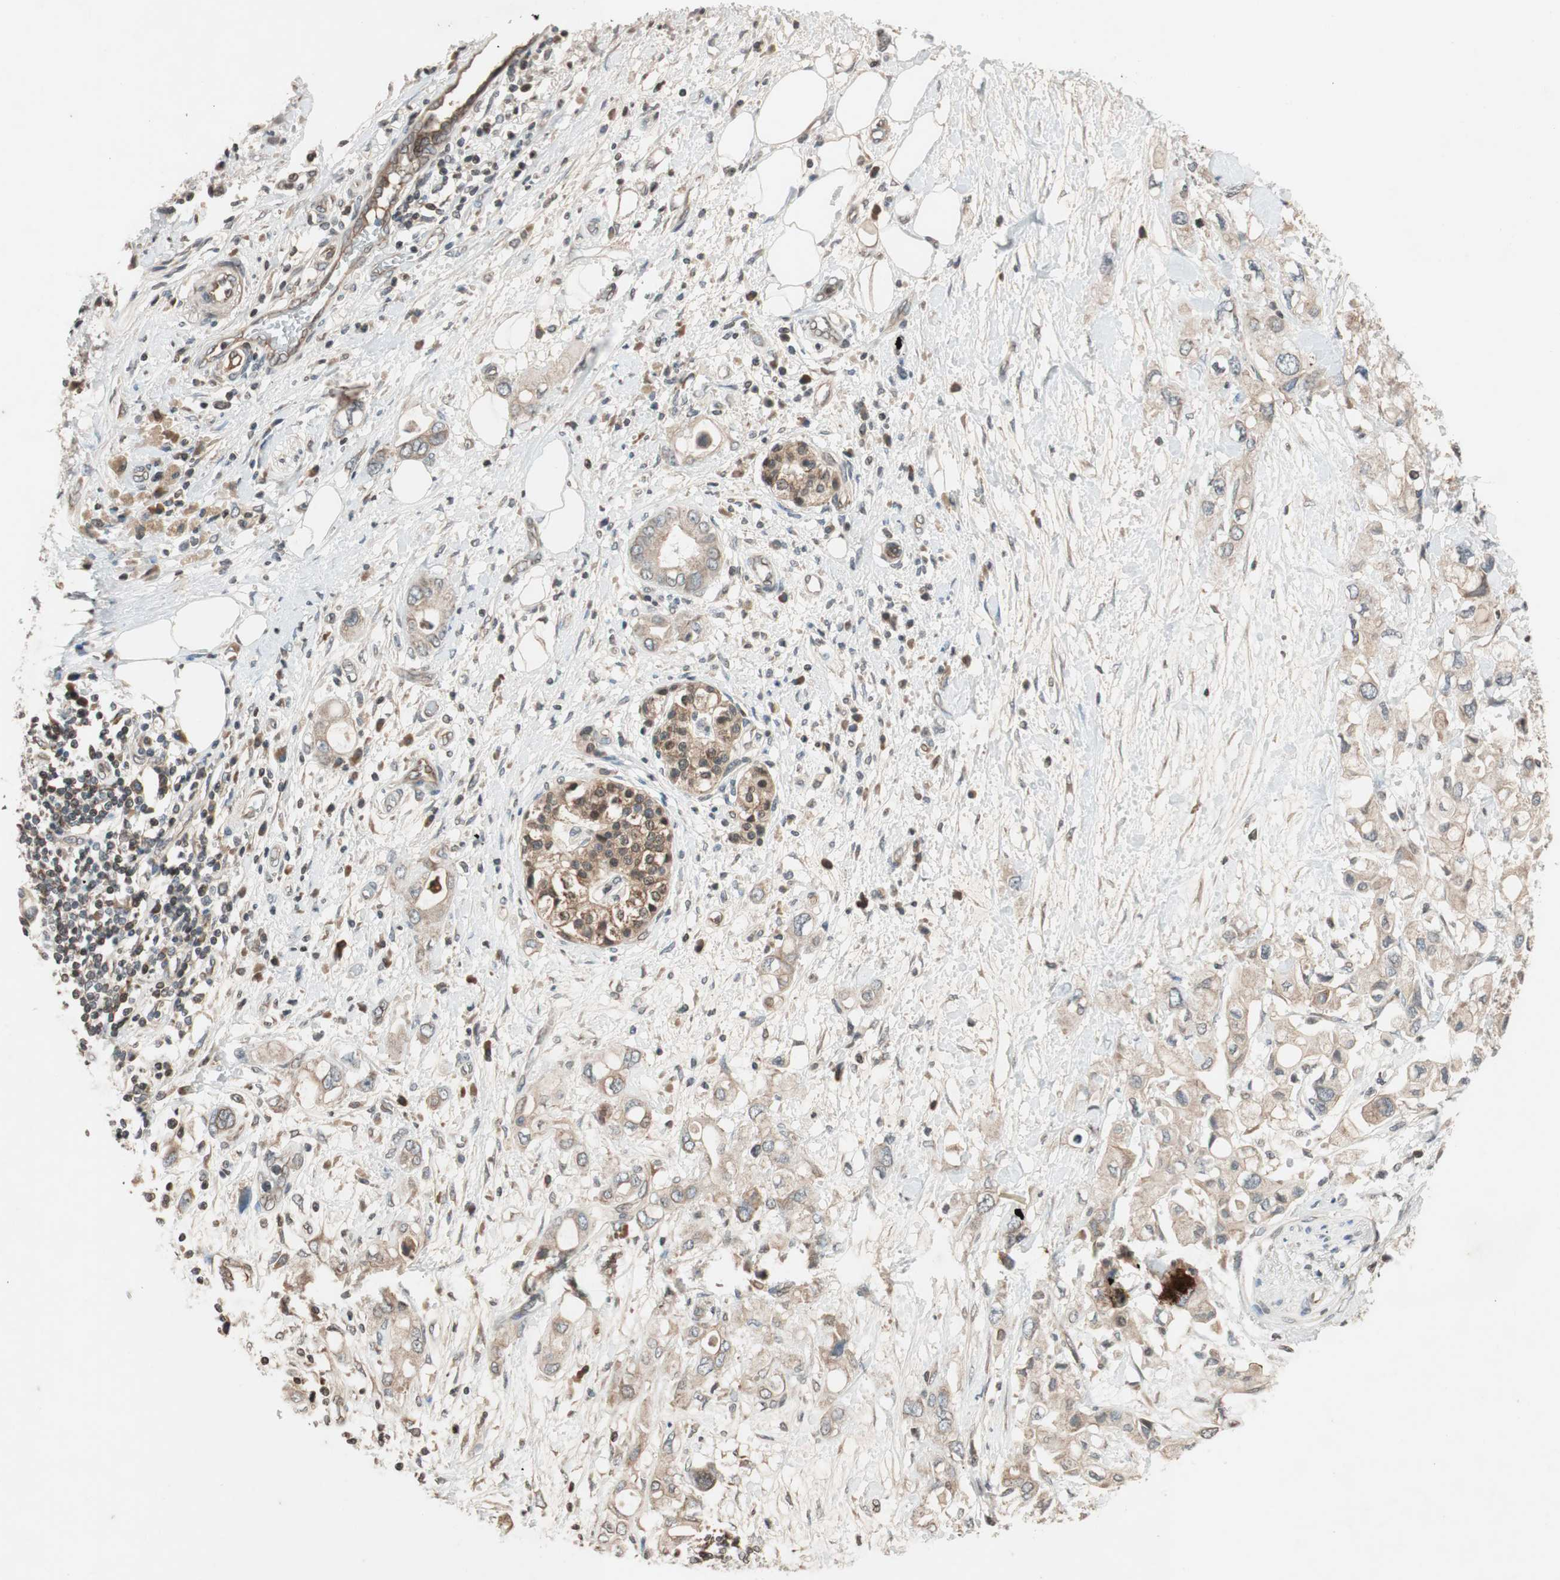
{"staining": {"intensity": "weak", "quantity": ">75%", "location": "cytoplasmic/membranous"}, "tissue": "pancreatic cancer", "cell_type": "Tumor cells", "image_type": "cancer", "snomed": [{"axis": "morphology", "description": "Adenocarcinoma, NOS"}, {"axis": "topography", "description": "Pancreas"}], "caption": "Pancreatic adenocarcinoma tissue shows weak cytoplasmic/membranous positivity in about >75% of tumor cells", "gene": "GCLM", "patient": {"sex": "female", "age": 56}}